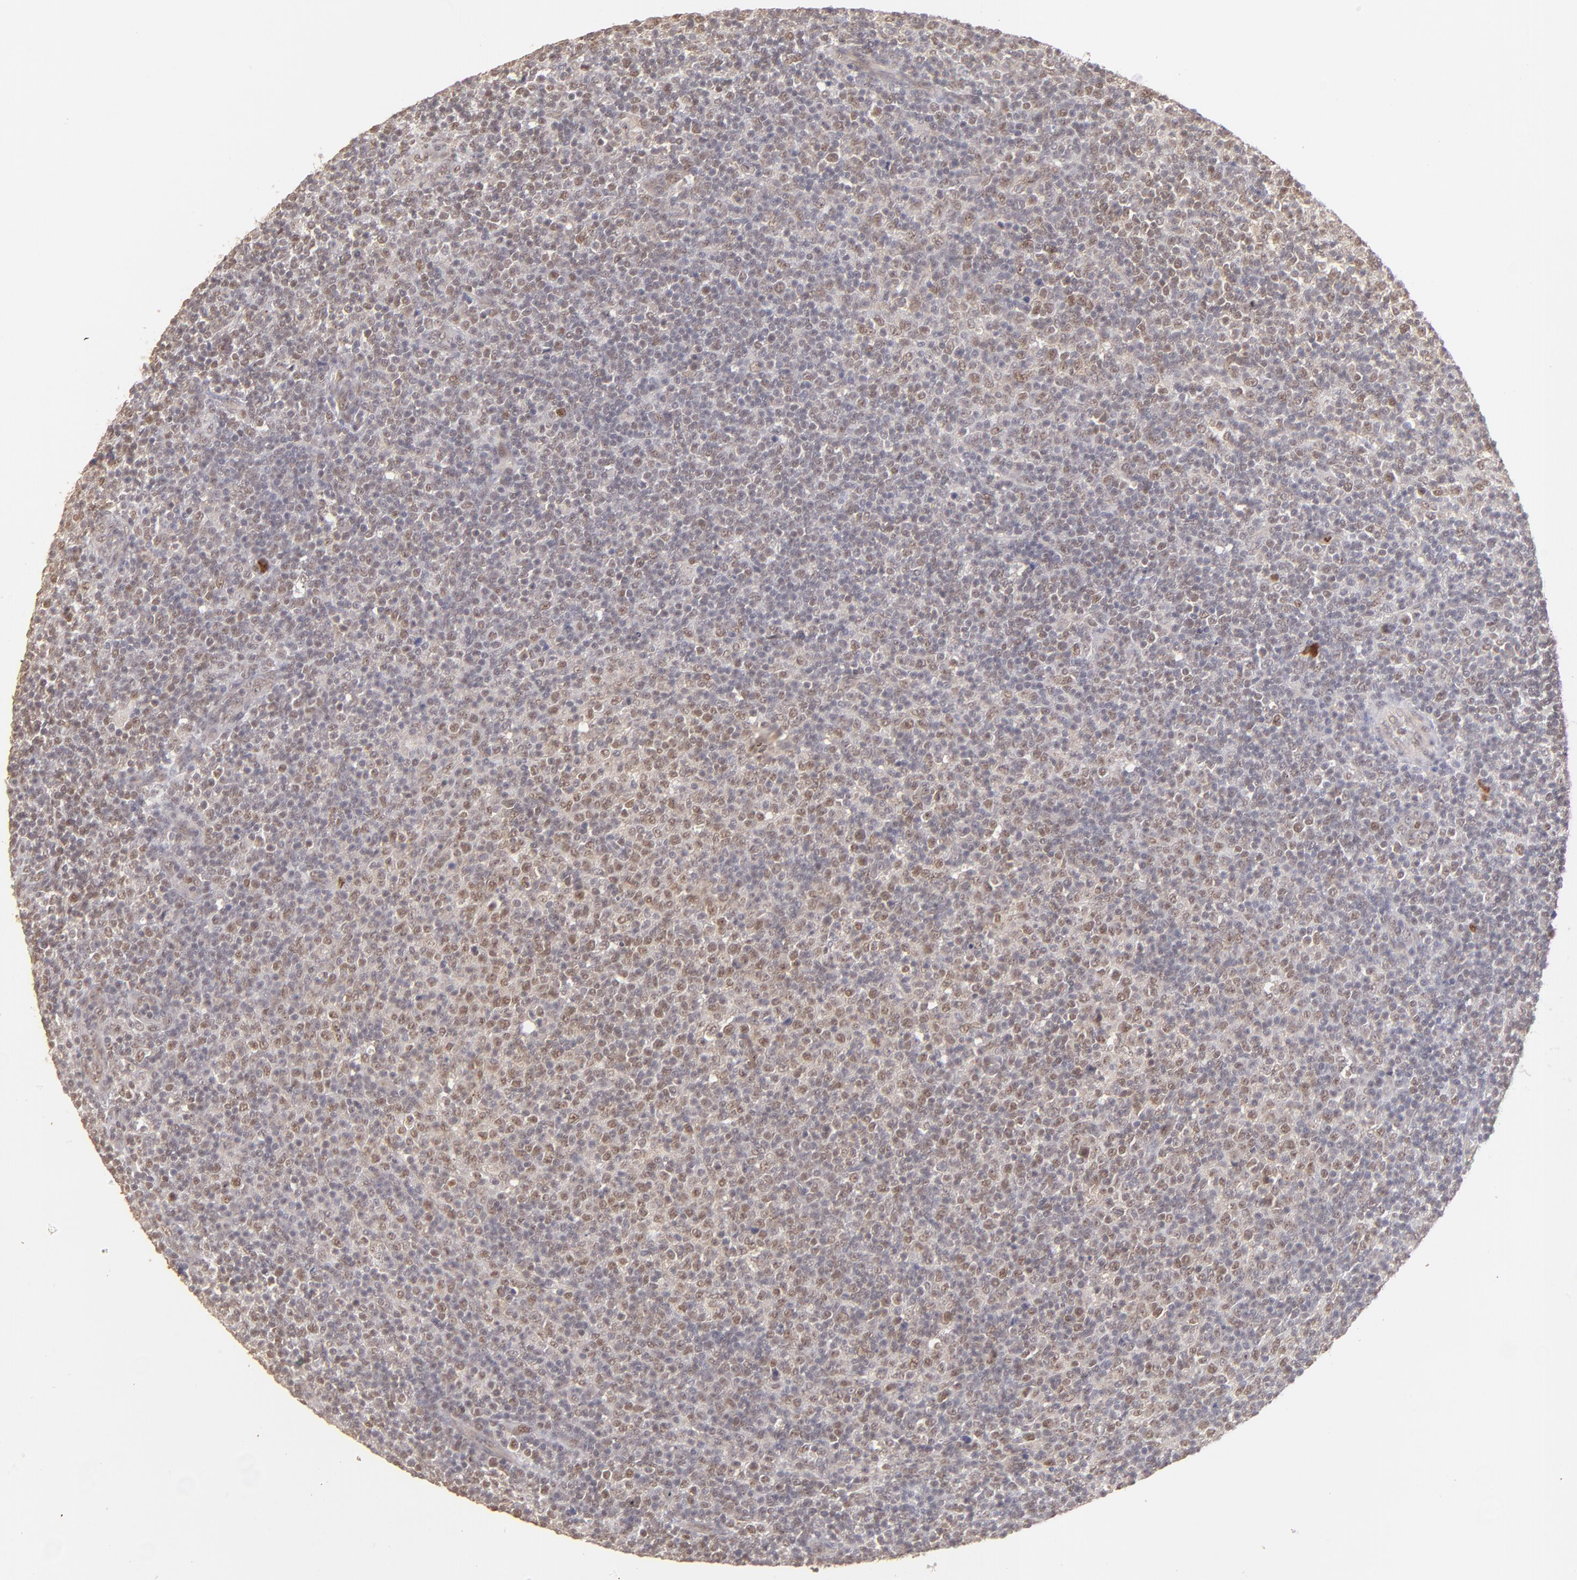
{"staining": {"intensity": "weak", "quantity": "25%-75%", "location": "nuclear"}, "tissue": "lymphoma", "cell_type": "Tumor cells", "image_type": "cancer", "snomed": [{"axis": "morphology", "description": "Malignant lymphoma, non-Hodgkin's type, Low grade"}, {"axis": "topography", "description": "Lymph node"}], "caption": "A brown stain highlights weak nuclear expression of a protein in lymphoma tumor cells.", "gene": "NFE2", "patient": {"sex": "male", "age": 70}}